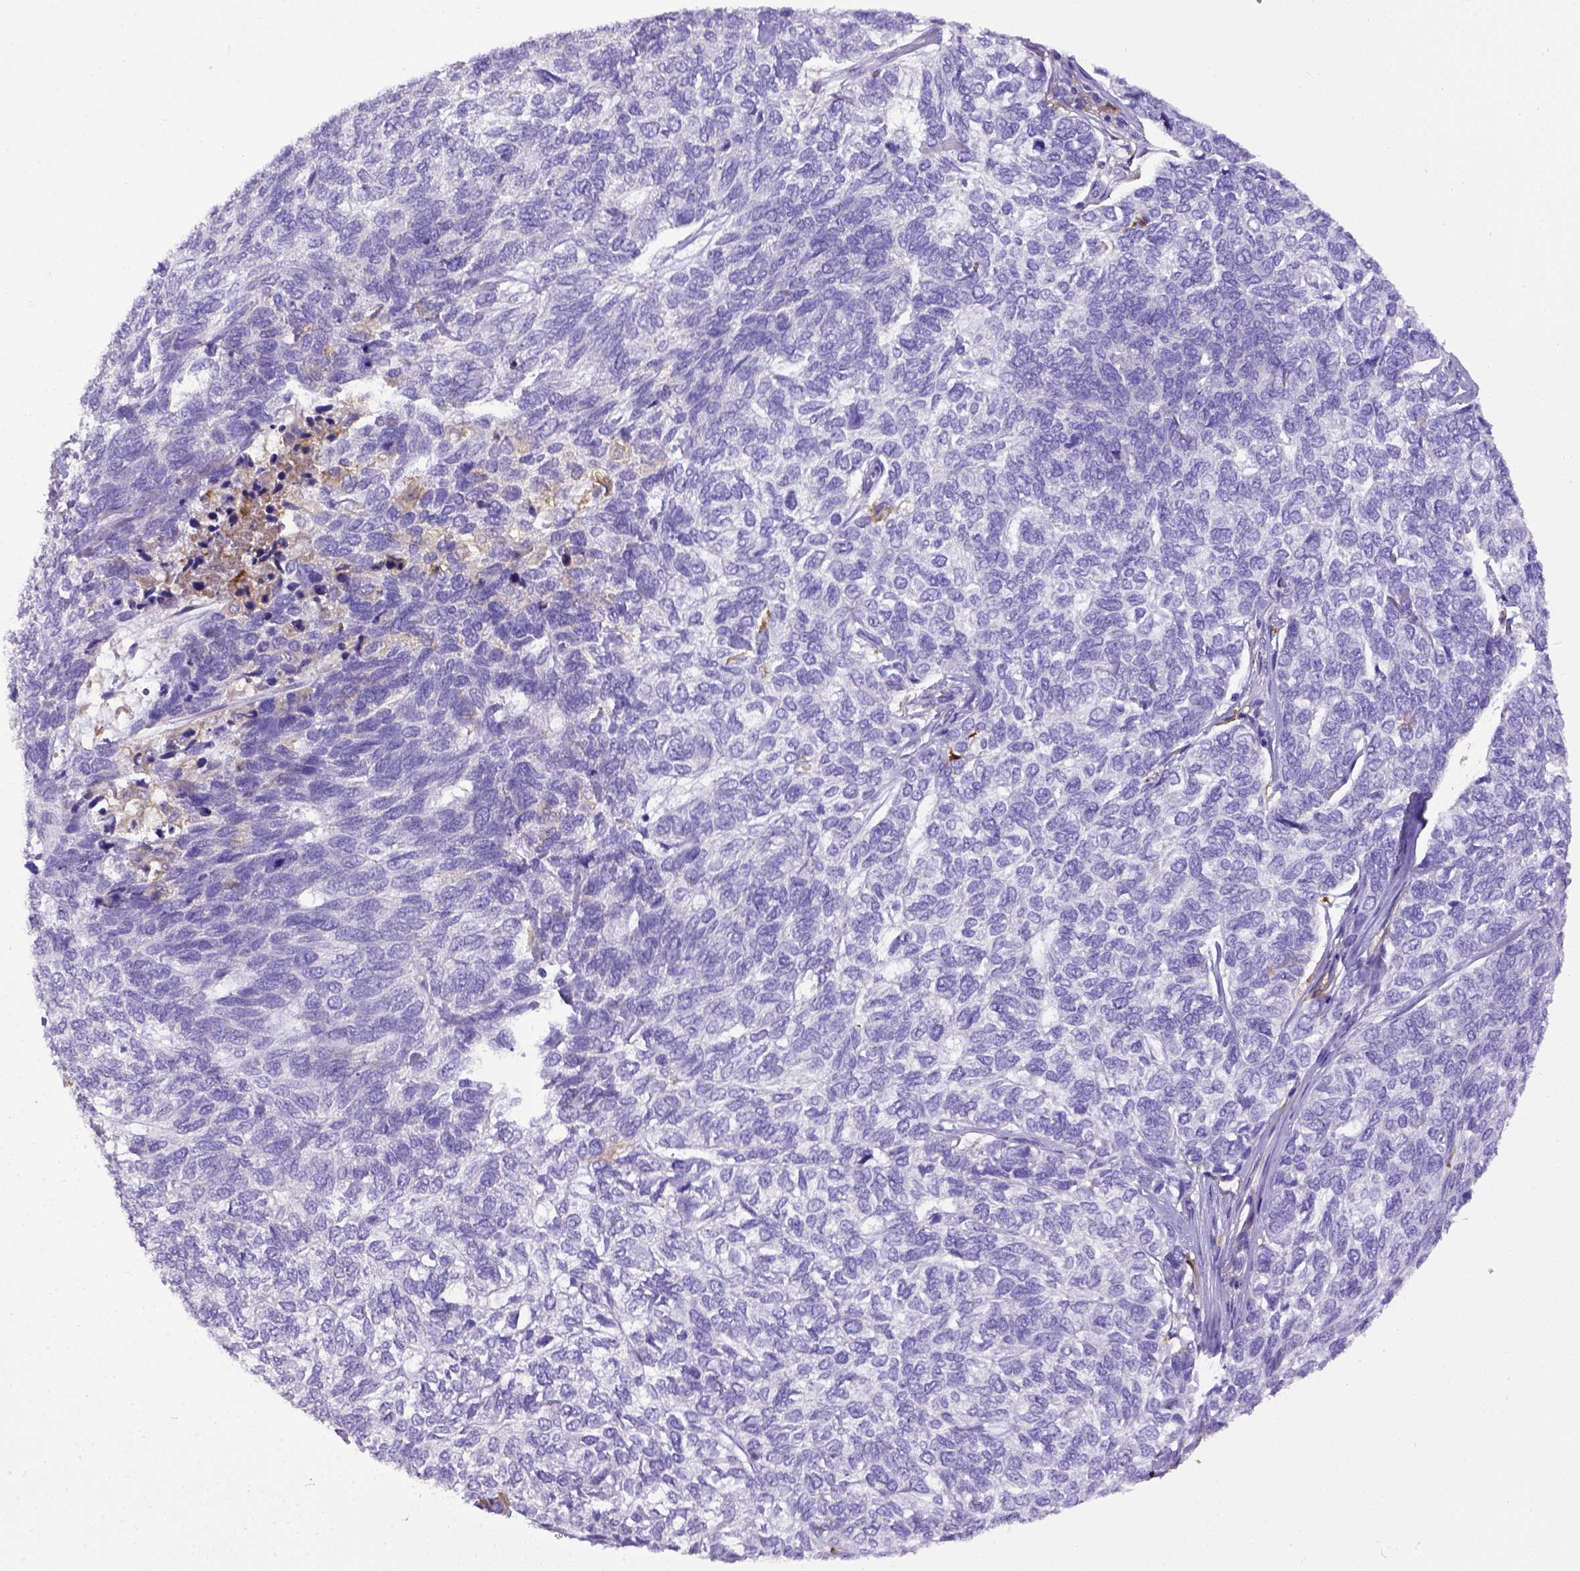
{"staining": {"intensity": "negative", "quantity": "none", "location": "none"}, "tissue": "skin cancer", "cell_type": "Tumor cells", "image_type": "cancer", "snomed": [{"axis": "morphology", "description": "Basal cell carcinoma"}, {"axis": "topography", "description": "Skin"}], "caption": "Micrograph shows no significant protein staining in tumor cells of skin basal cell carcinoma.", "gene": "CD40", "patient": {"sex": "female", "age": 65}}